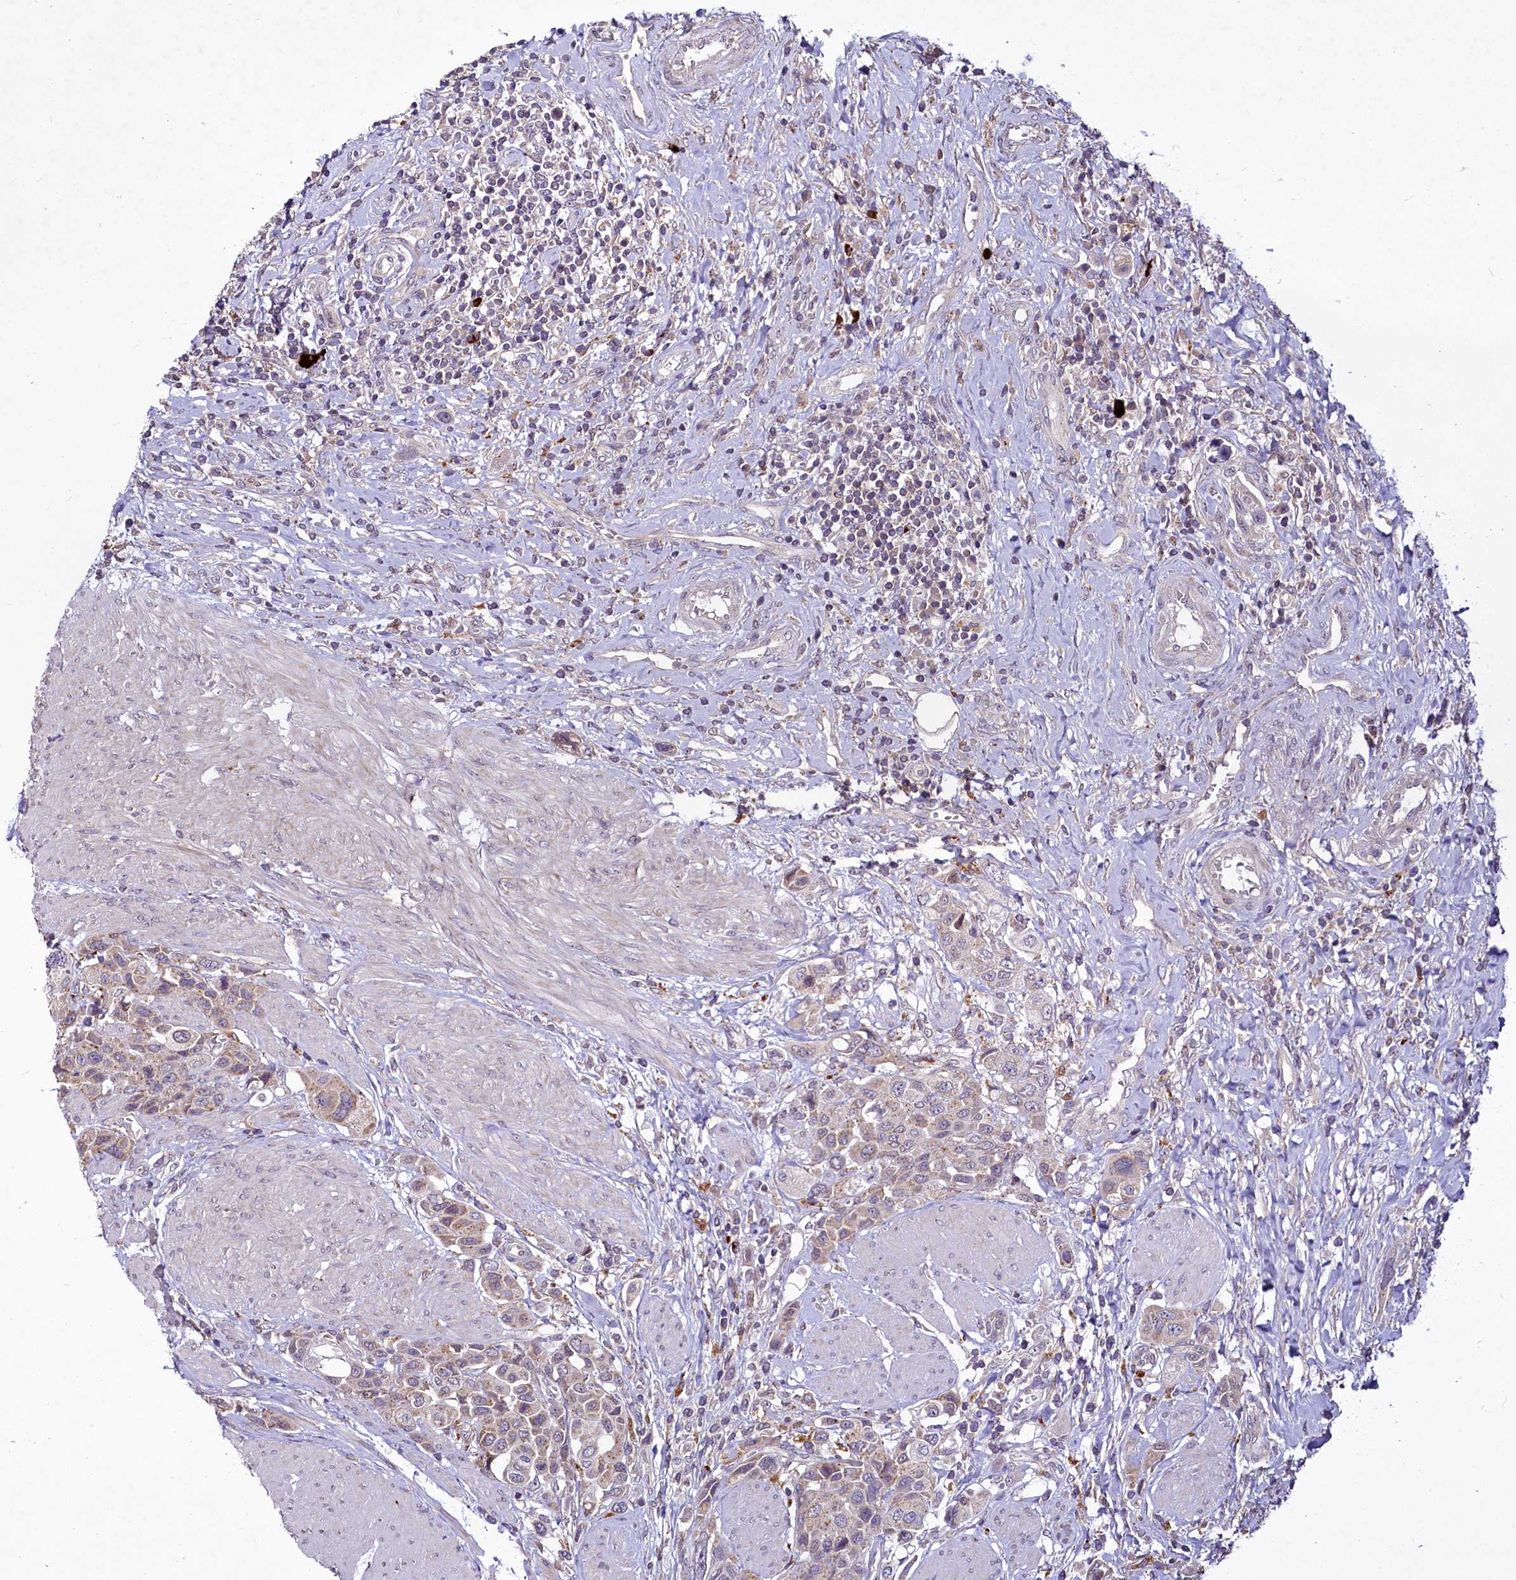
{"staining": {"intensity": "weak", "quantity": "25%-75%", "location": "cytoplasmic/membranous"}, "tissue": "urothelial cancer", "cell_type": "Tumor cells", "image_type": "cancer", "snomed": [{"axis": "morphology", "description": "Urothelial carcinoma, High grade"}, {"axis": "topography", "description": "Urinary bladder"}], "caption": "Immunohistochemical staining of human high-grade urothelial carcinoma displays low levels of weak cytoplasmic/membranous staining in approximately 25%-75% of tumor cells.", "gene": "C11orf86", "patient": {"sex": "male", "age": 50}}